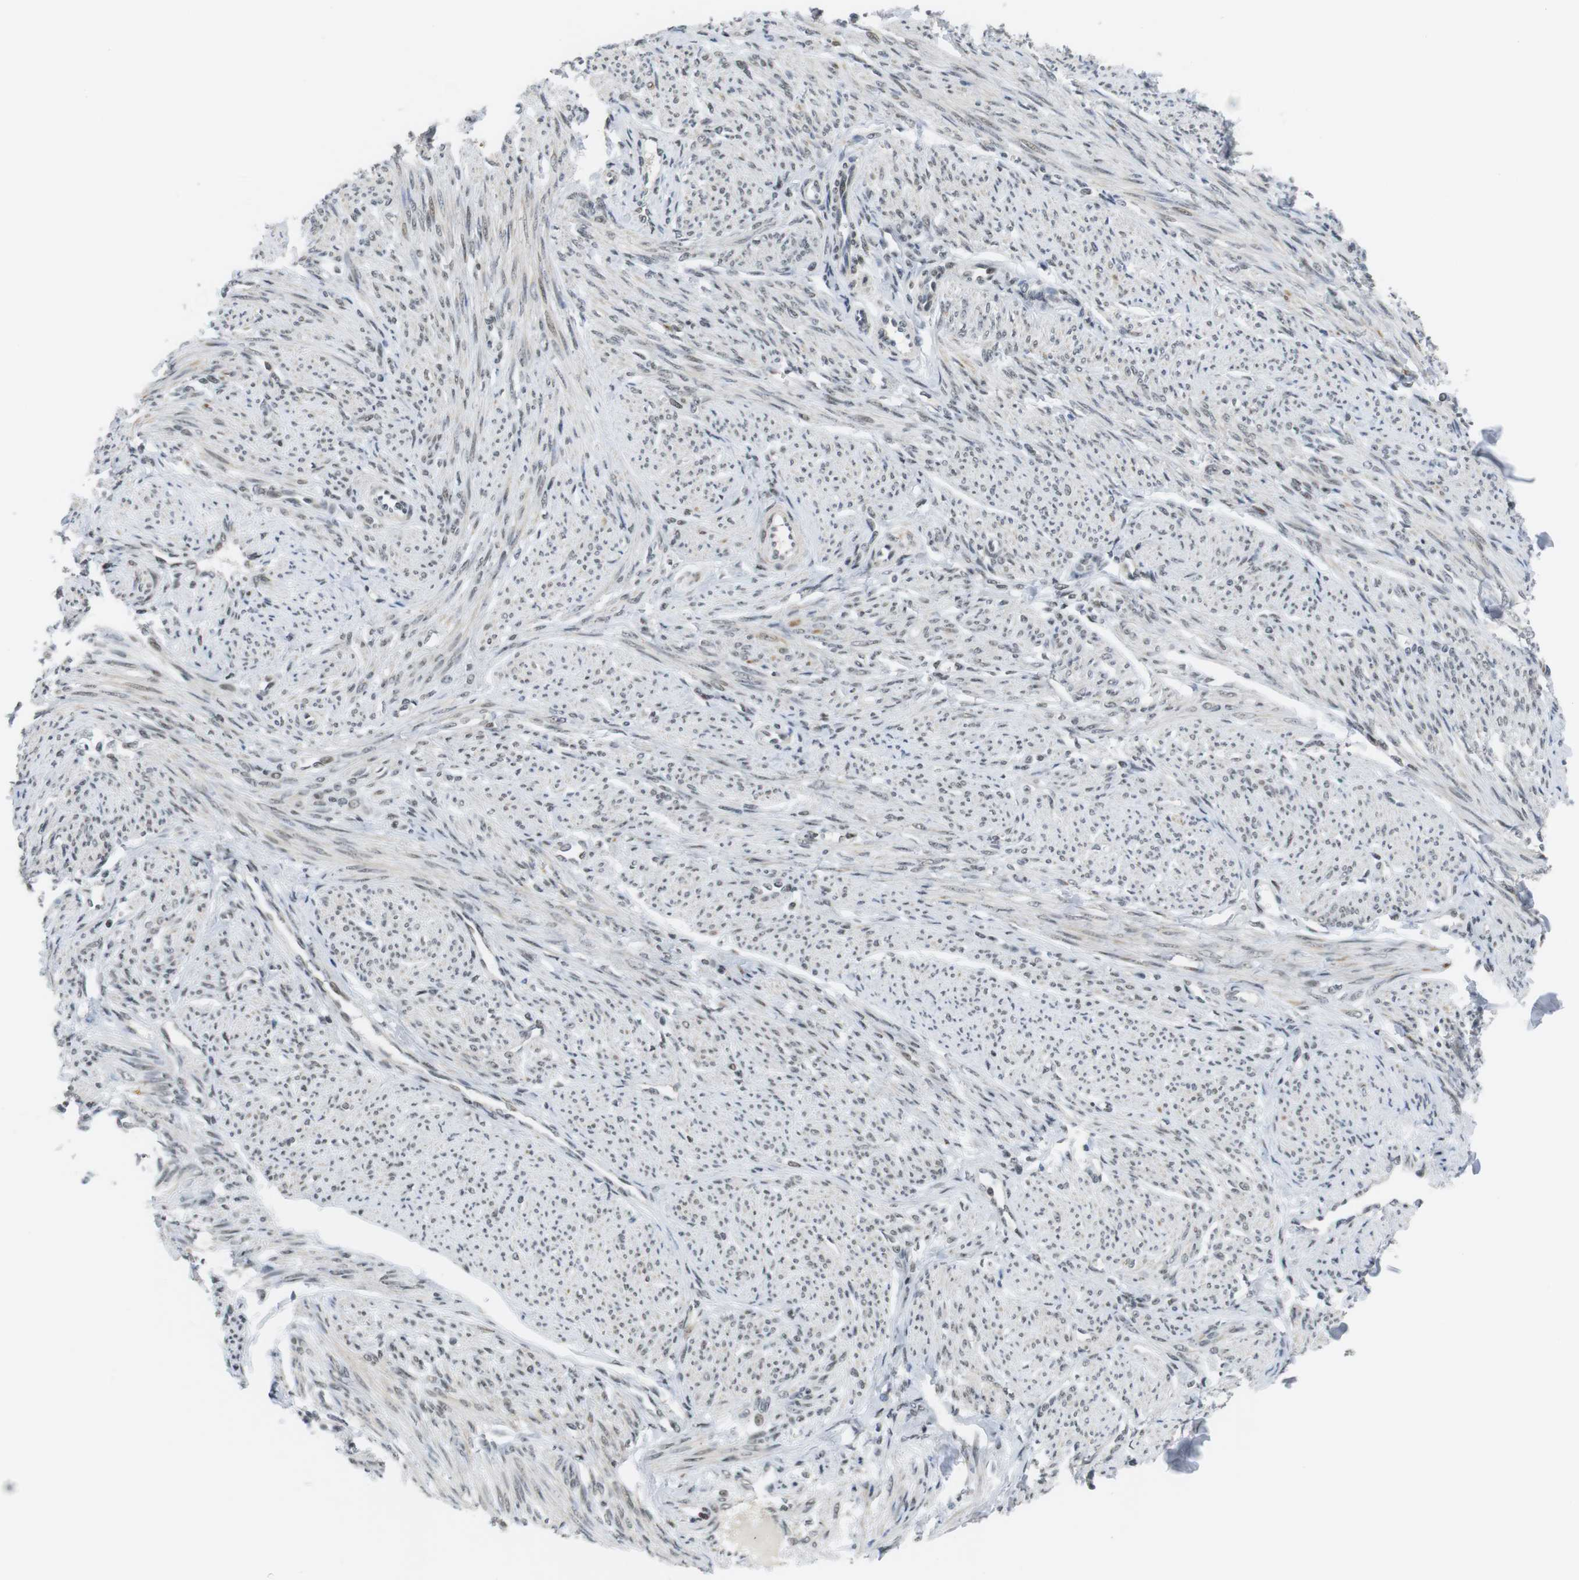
{"staining": {"intensity": "weak", "quantity": "<25%", "location": "cytoplasmic/membranous,nuclear"}, "tissue": "smooth muscle", "cell_type": "Smooth muscle cells", "image_type": "normal", "snomed": [{"axis": "morphology", "description": "Normal tissue, NOS"}, {"axis": "topography", "description": "Smooth muscle"}], "caption": "Immunohistochemistry micrograph of unremarkable smooth muscle: human smooth muscle stained with DAB demonstrates no significant protein expression in smooth muscle cells.", "gene": "BRD4", "patient": {"sex": "female", "age": 65}}